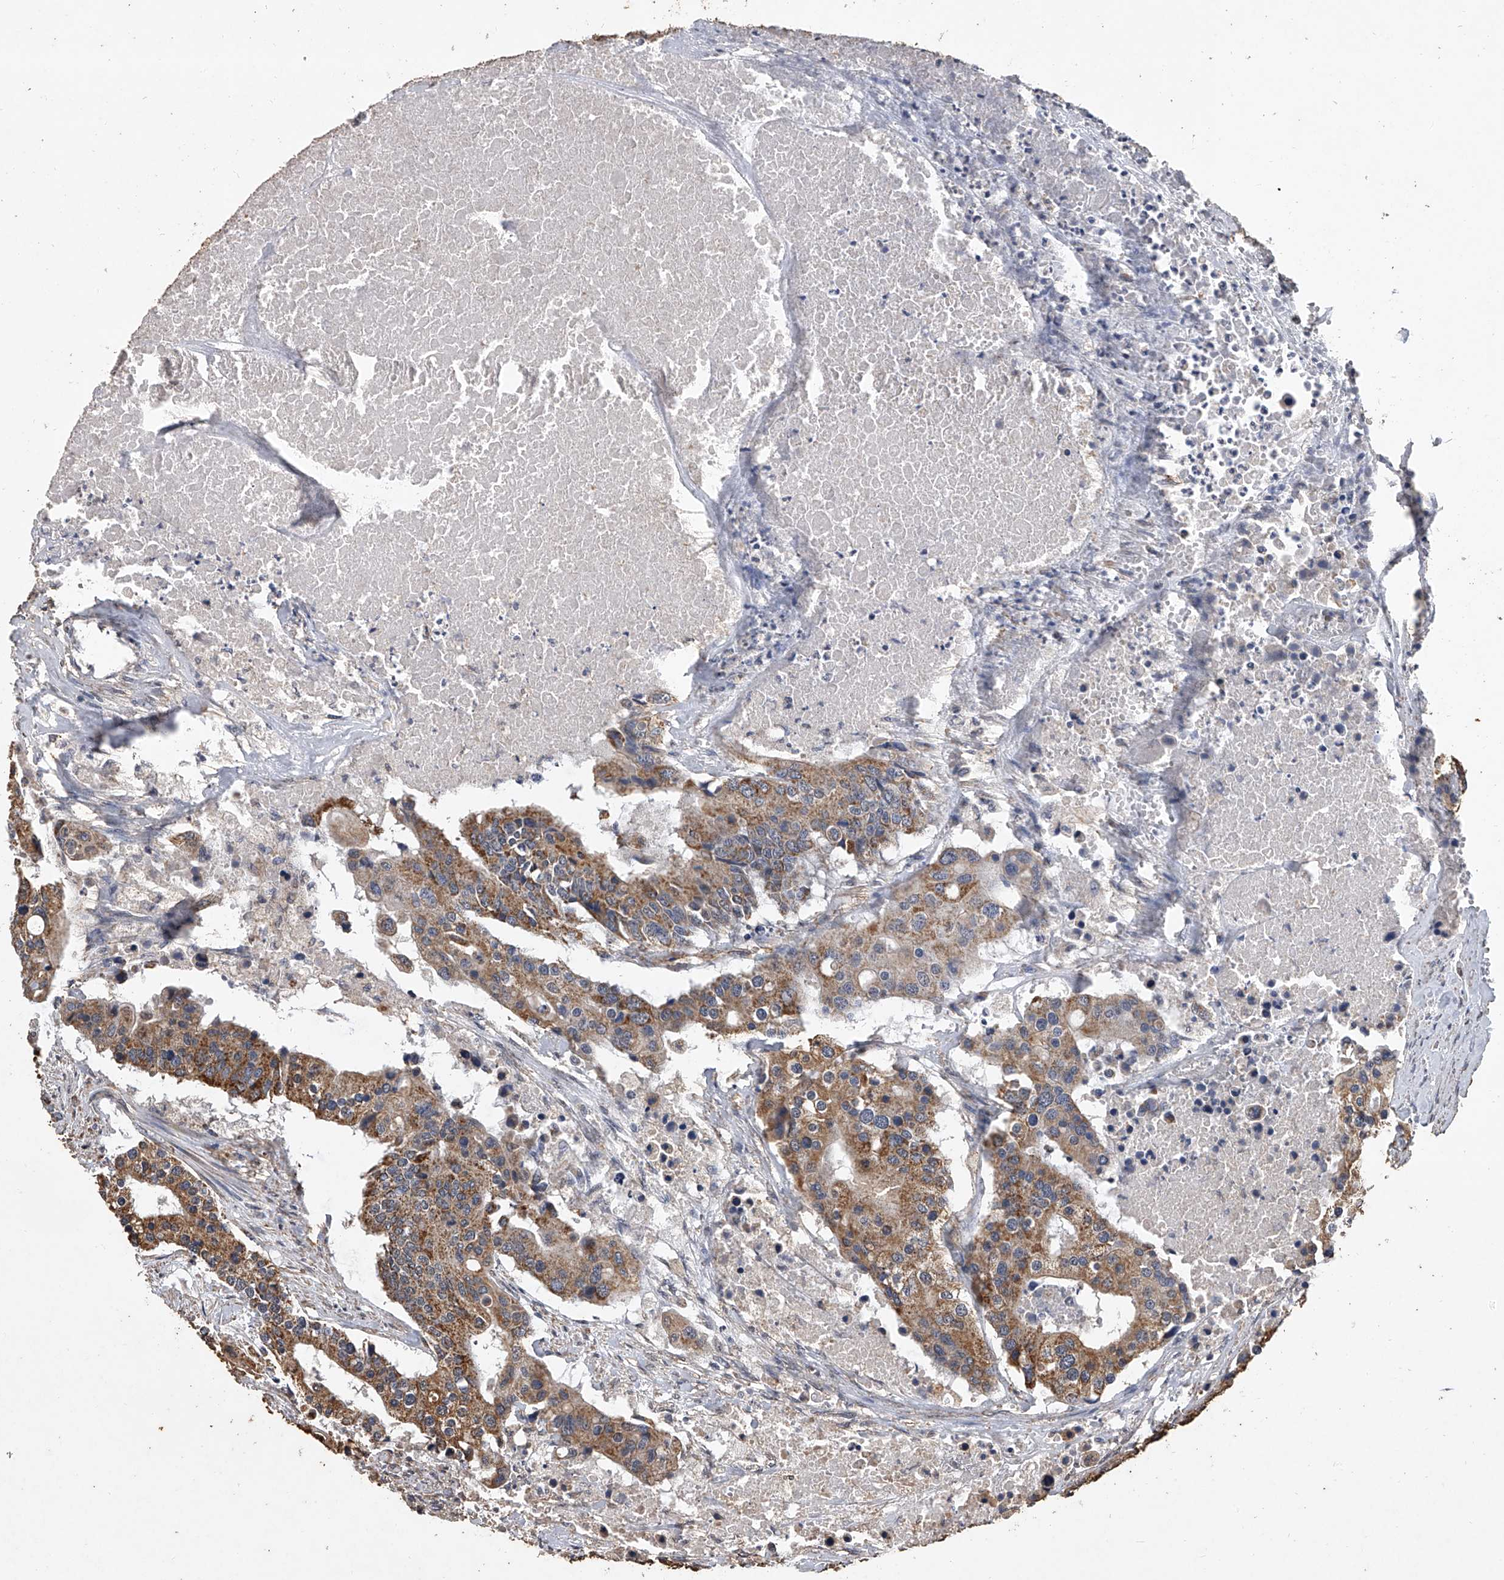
{"staining": {"intensity": "moderate", "quantity": ">75%", "location": "cytoplasmic/membranous"}, "tissue": "colorectal cancer", "cell_type": "Tumor cells", "image_type": "cancer", "snomed": [{"axis": "morphology", "description": "Adenocarcinoma, NOS"}, {"axis": "topography", "description": "Colon"}], "caption": "An immunohistochemistry micrograph of tumor tissue is shown. Protein staining in brown labels moderate cytoplasmic/membranous positivity in colorectal adenocarcinoma within tumor cells.", "gene": "MRPL28", "patient": {"sex": "male", "age": 77}}